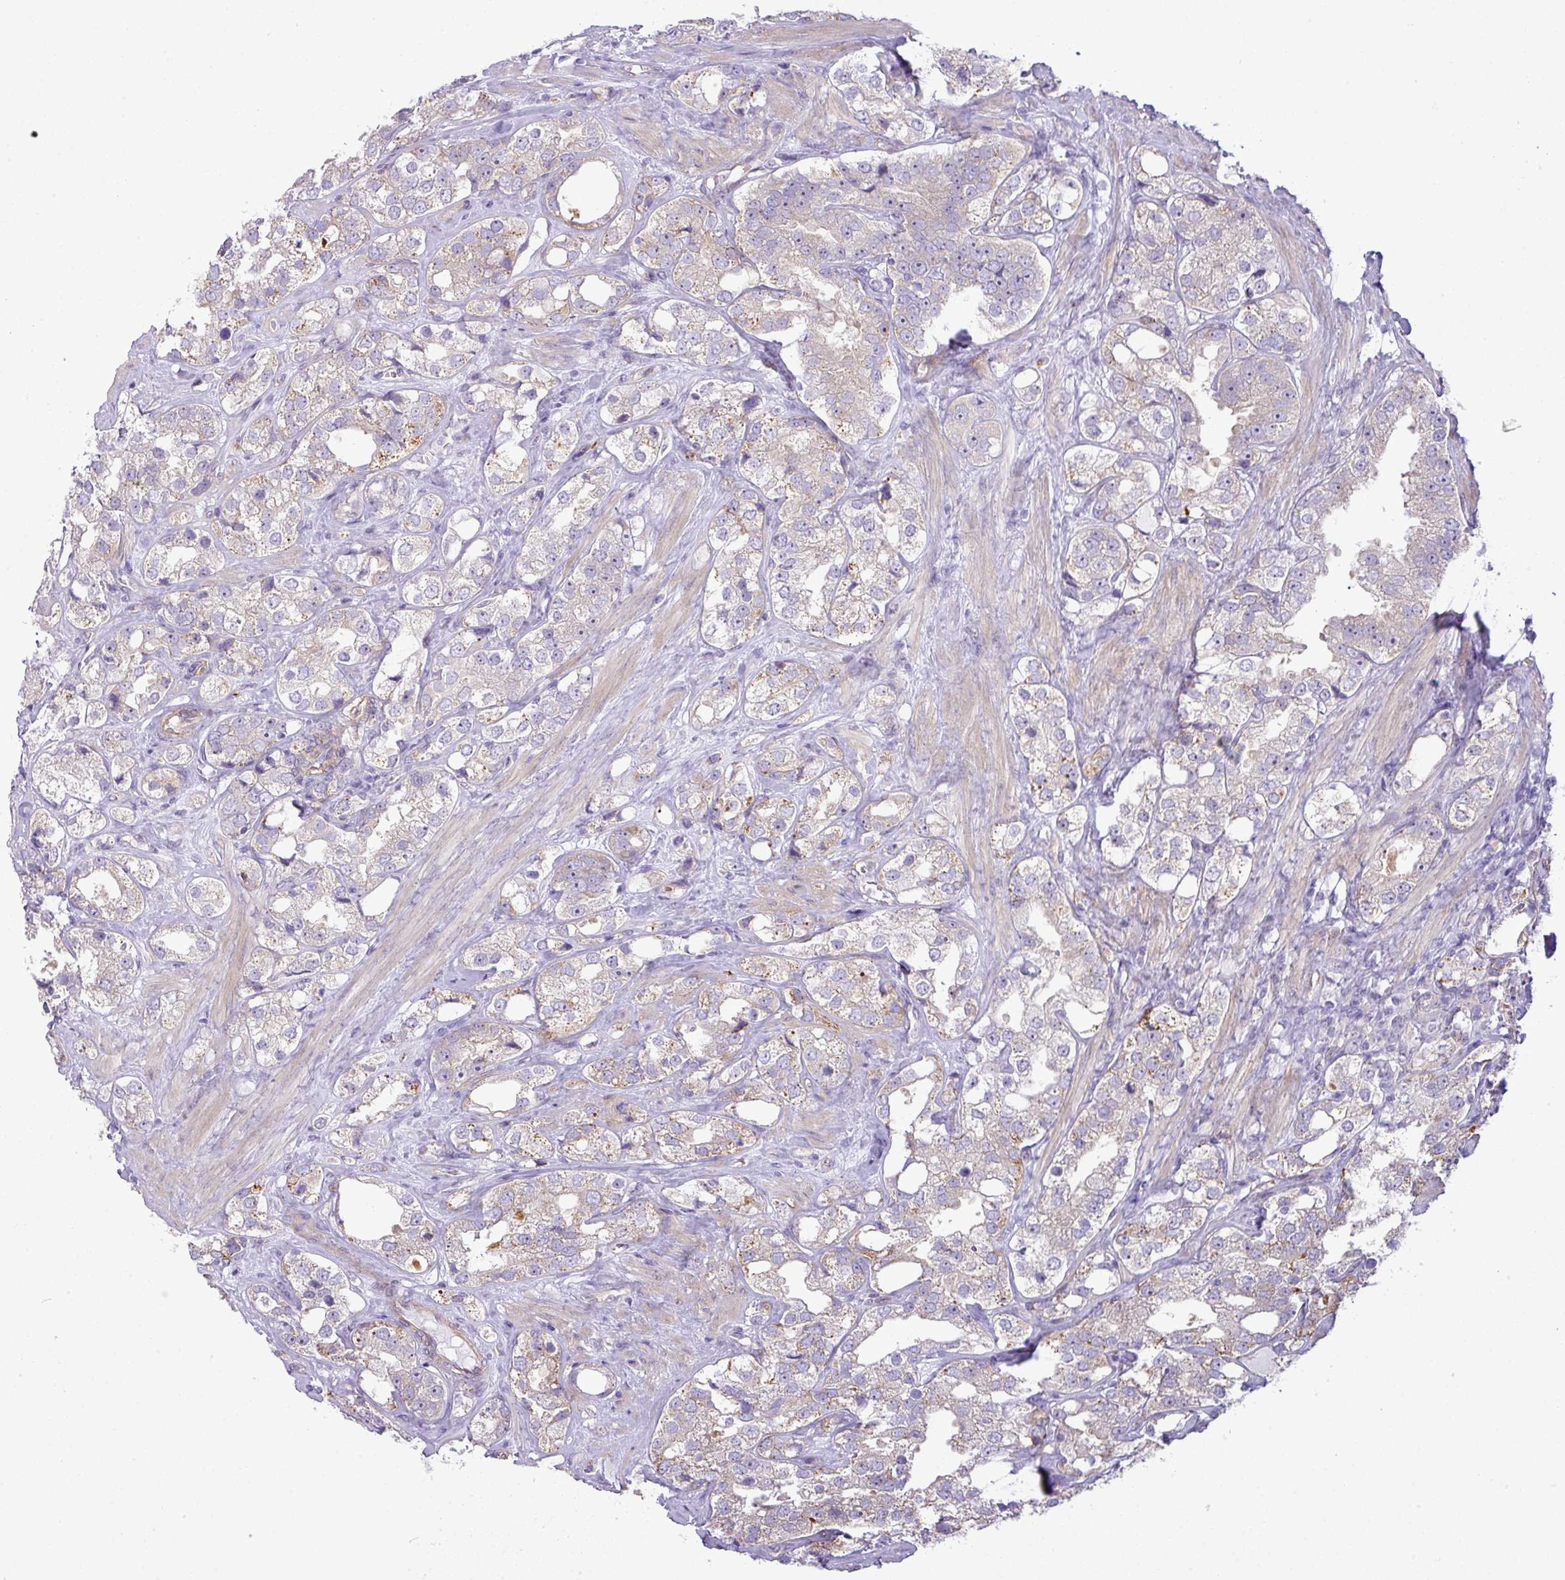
{"staining": {"intensity": "weak", "quantity": "25%-75%", "location": "cytoplasmic/membranous"}, "tissue": "prostate cancer", "cell_type": "Tumor cells", "image_type": "cancer", "snomed": [{"axis": "morphology", "description": "Adenocarcinoma, NOS"}, {"axis": "topography", "description": "Prostate"}], "caption": "Brown immunohistochemical staining in human prostate cancer (adenocarcinoma) shows weak cytoplasmic/membranous staining in approximately 25%-75% of tumor cells.", "gene": "MAK16", "patient": {"sex": "male", "age": 79}}